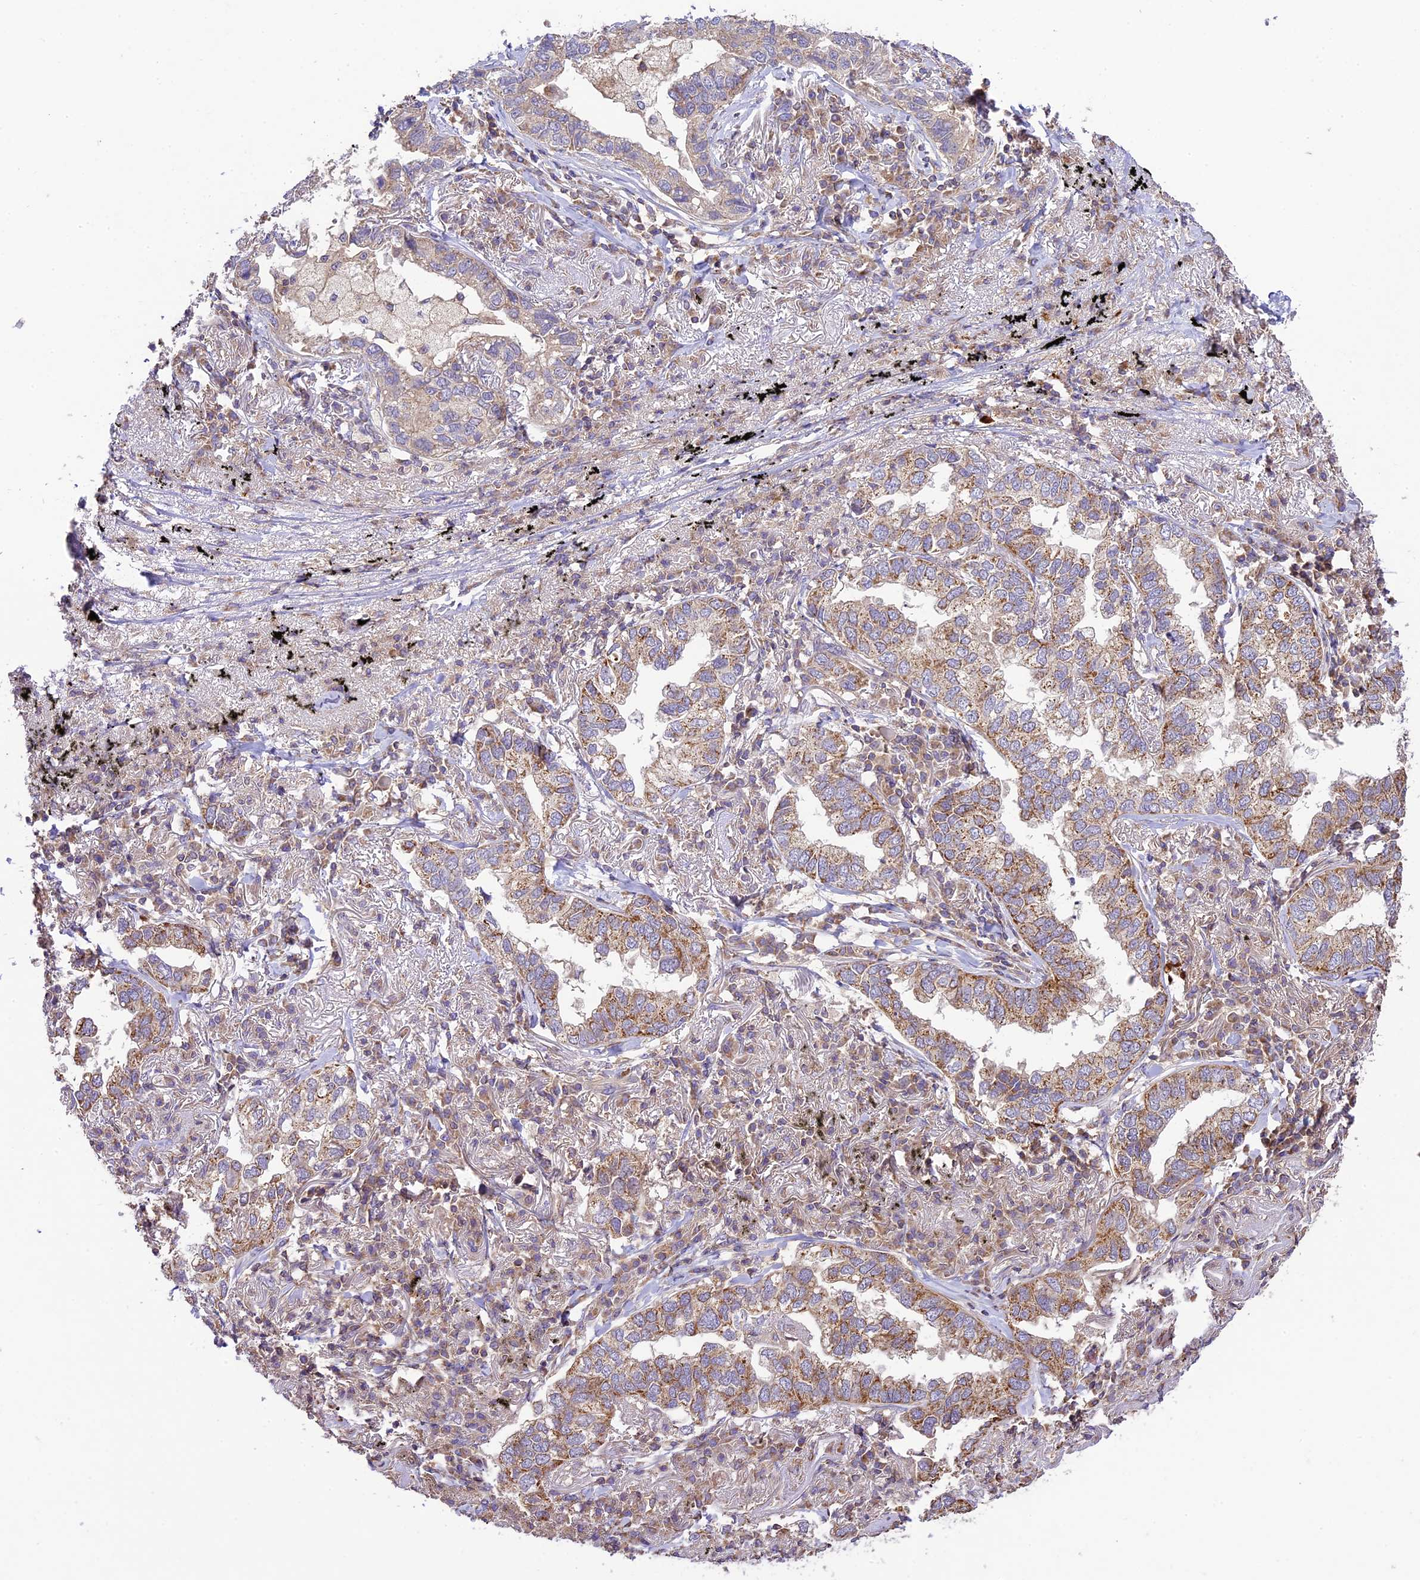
{"staining": {"intensity": "moderate", "quantity": "<25%", "location": "cytoplasmic/membranous"}, "tissue": "lung cancer", "cell_type": "Tumor cells", "image_type": "cancer", "snomed": [{"axis": "morphology", "description": "Adenocarcinoma, NOS"}, {"axis": "topography", "description": "Lung"}], "caption": "IHC of adenocarcinoma (lung) reveals low levels of moderate cytoplasmic/membranous staining in about <25% of tumor cells.", "gene": "WDR88", "patient": {"sex": "male", "age": 65}}